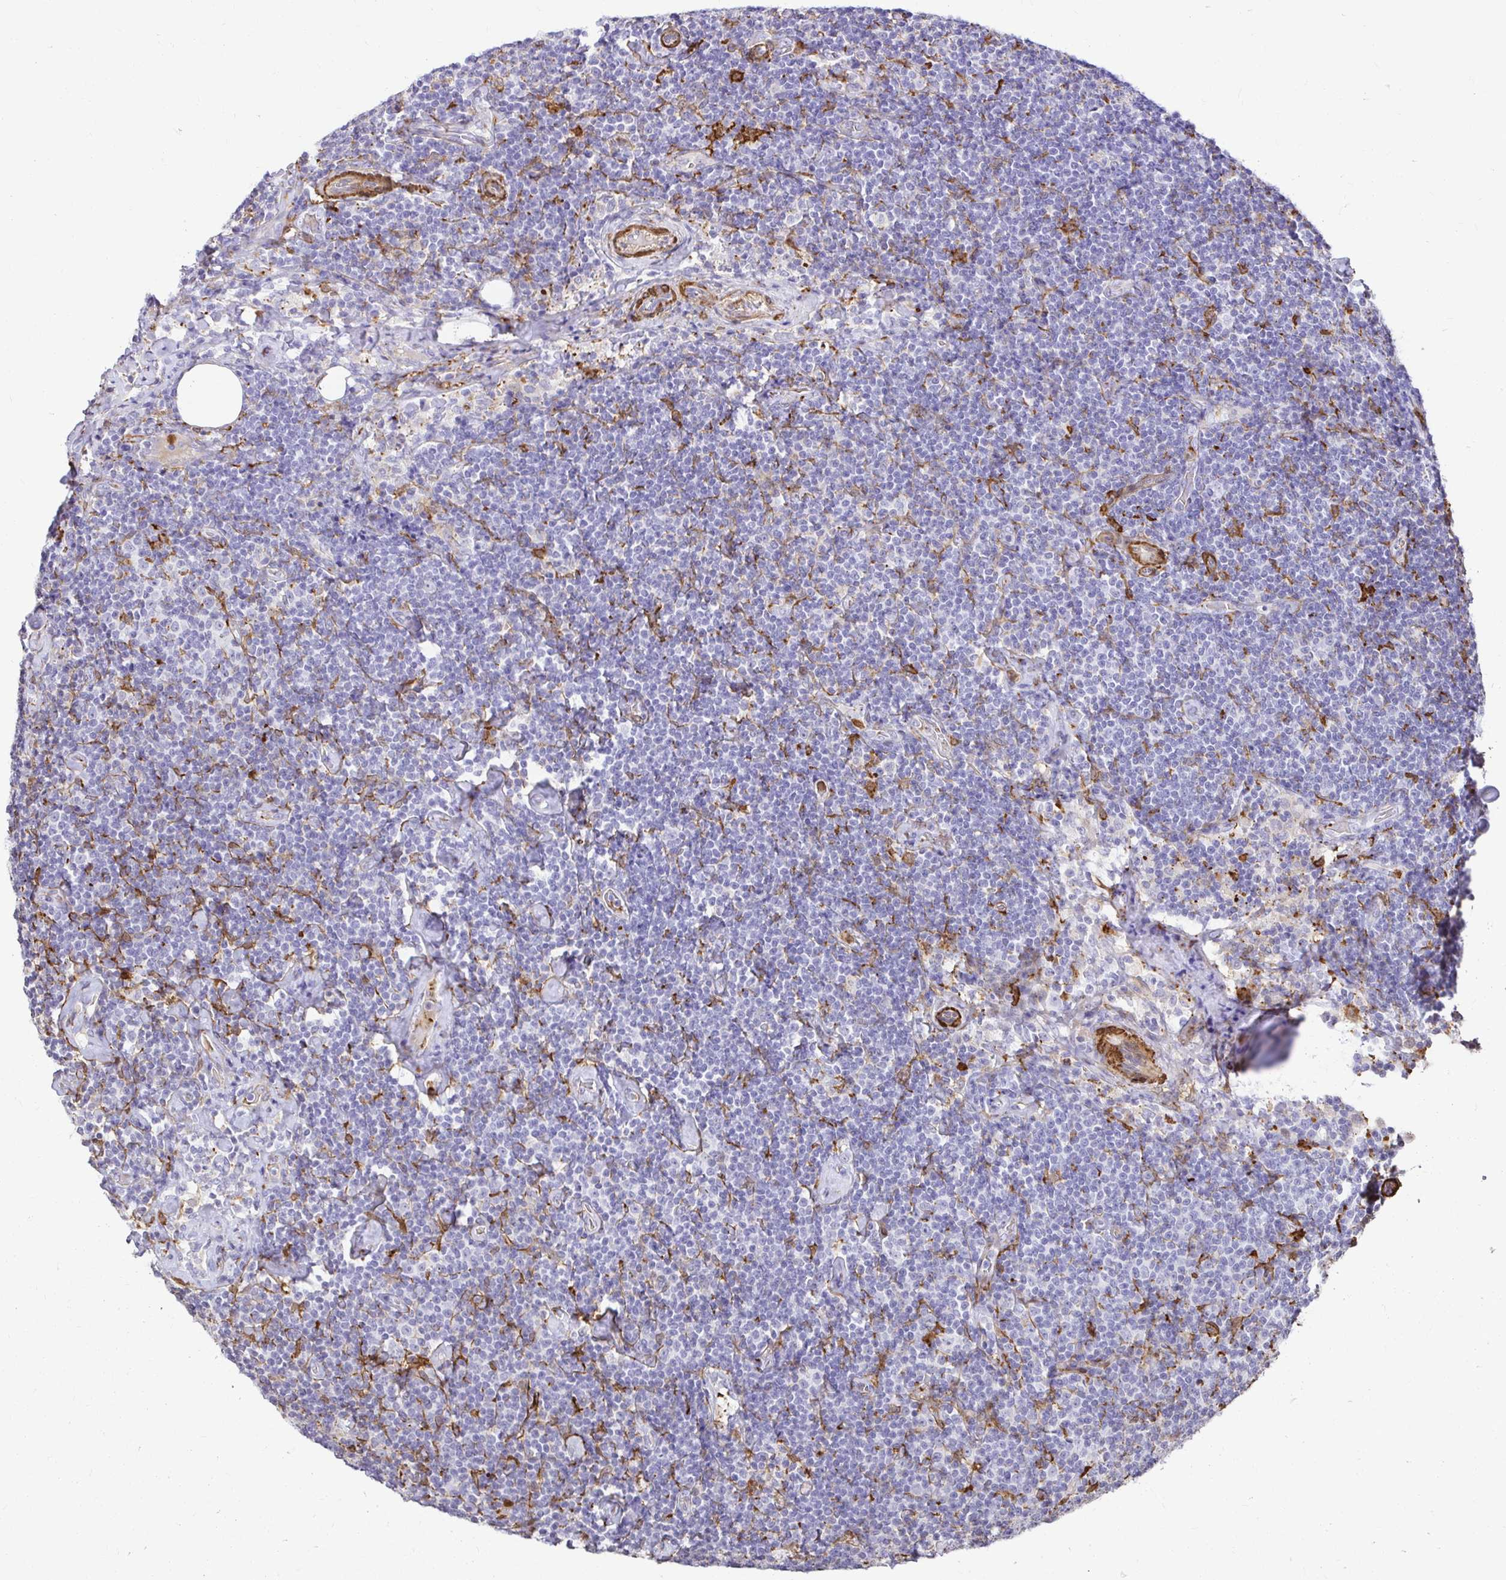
{"staining": {"intensity": "negative", "quantity": "none", "location": "none"}, "tissue": "lymphoma", "cell_type": "Tumor cells", "image_type": "cancer", "snomed": [{"axis": "morphology", "description": "Malignant lymphoma, non-Hodgkin's type, Low grade"}, {"axis": "topography", "description": "Lymph node"}], "caption": "This image is of lymphoma stained with IHC to label a protein in brown with the nuclei are counter-stained blue. There is no staining in tumor cells. (DAB immunohistochemistry with hematoxylin counter stain).", "gene": "GSN", "patient": {"sex": "male", "age": 81}}